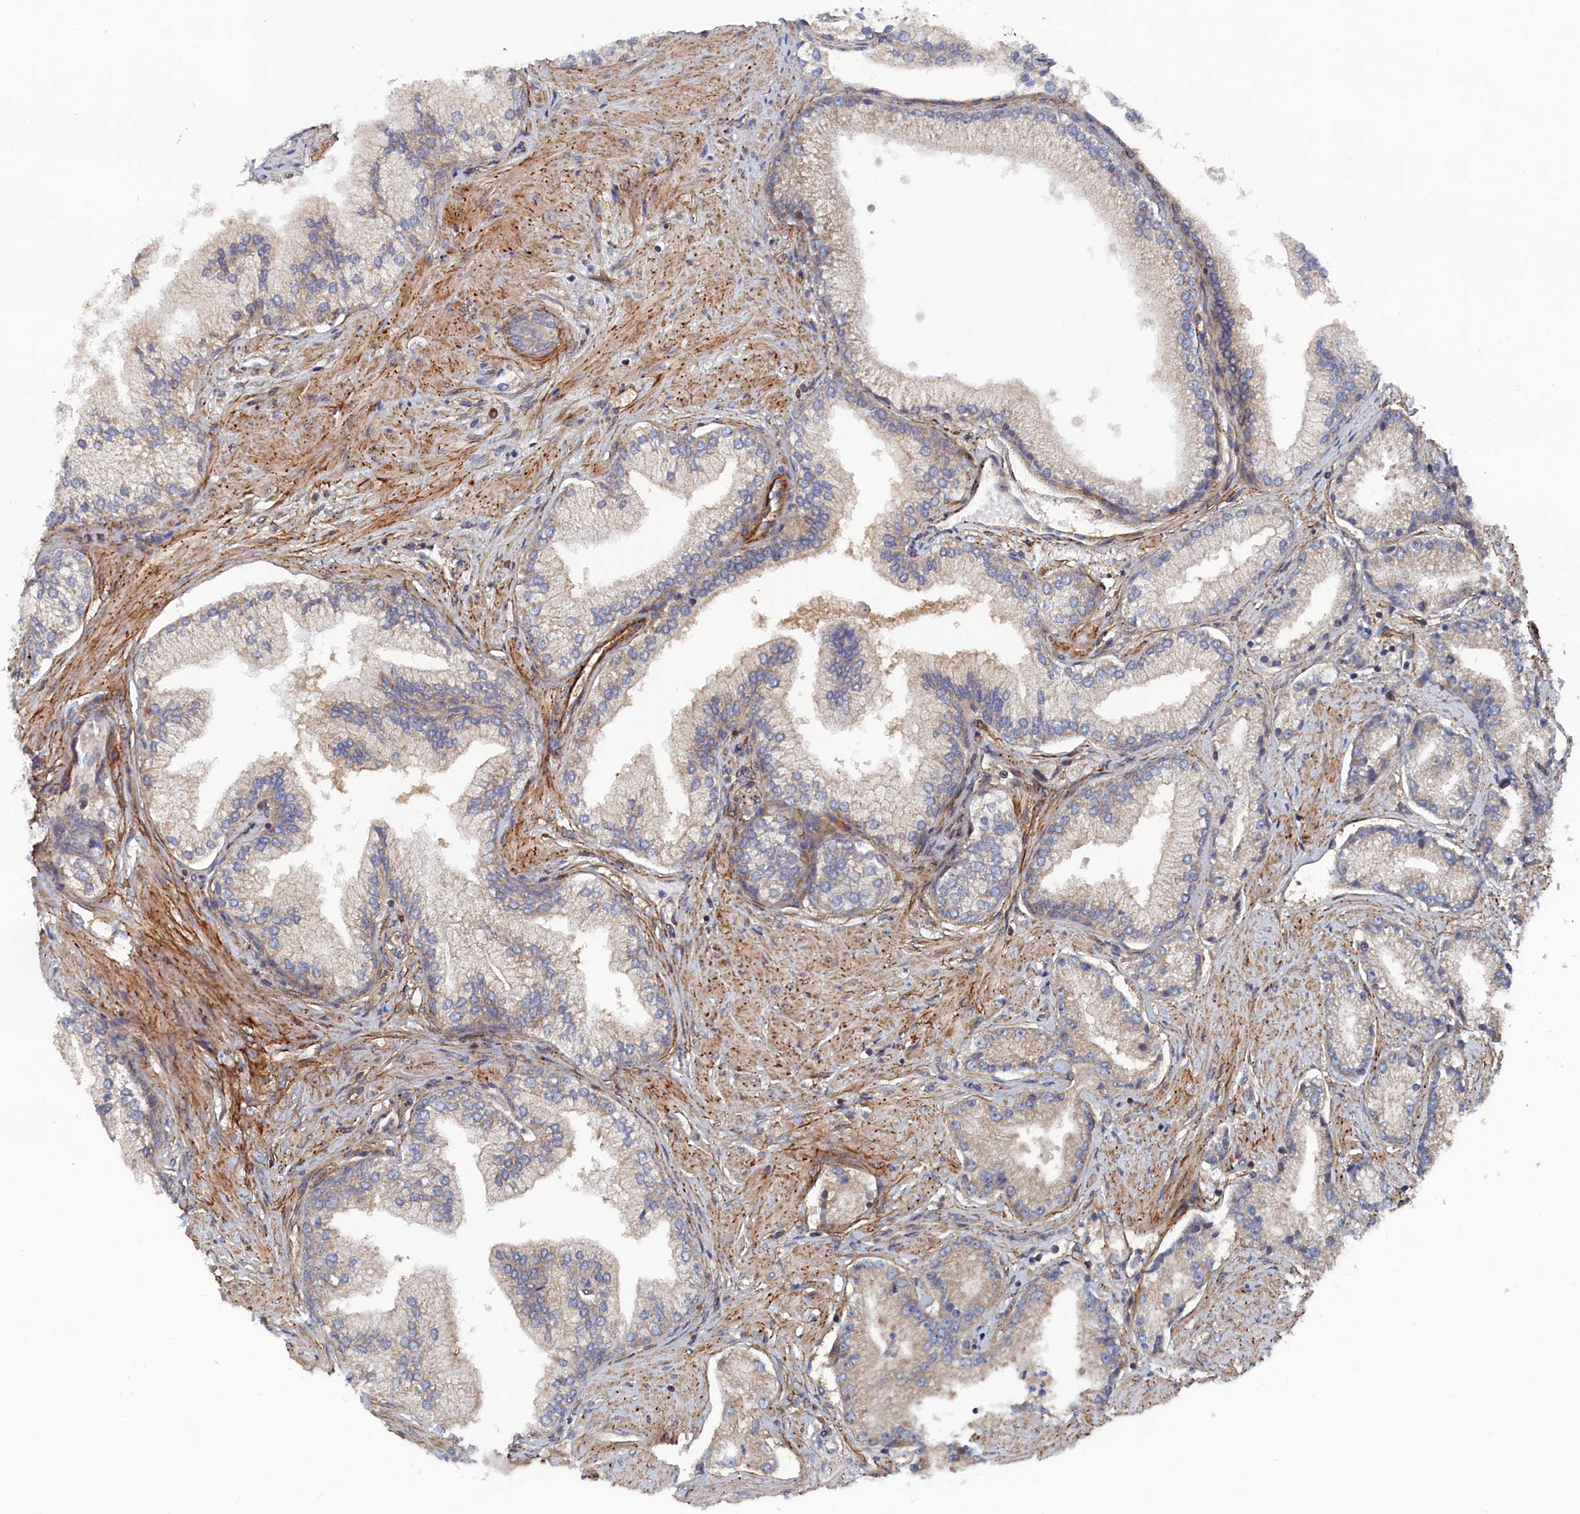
{"staining": {"intensity": "negative", "quantity": "none", "location": "none"}, "tissue": "prostate cancer", "cell_type": "Tumor cells", "image_type": "cancer", "snomed": [{"axis": "morphology", "description": "Adenocarcinoma, High grade"}, {"axis": "topography", "description": "Prostate"}], "caption": "A micrograph of human prostate high-grade adenocarcinoma is negative for staining in tumor cells.", "gene": "TMEM196", "patient": {"sex": "male", "age": 67}}